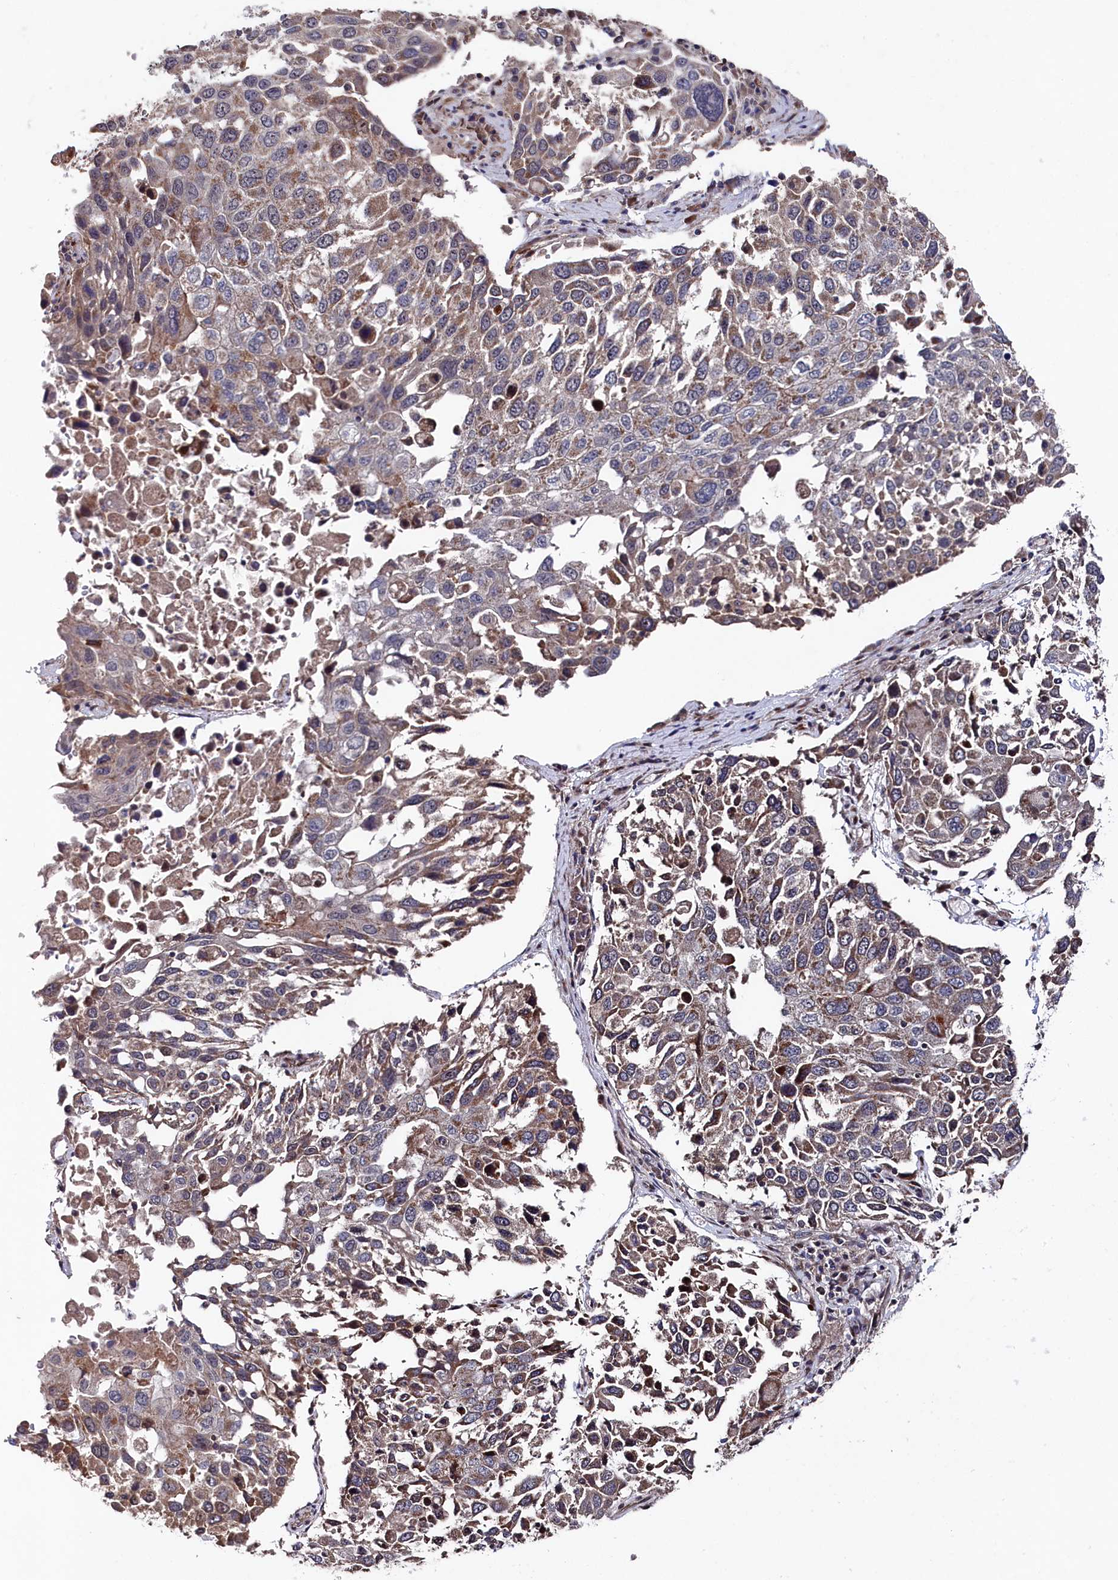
{"staining": {"intensity": "moderate", "quantity": "25%-75%", "location": "cytoplasmic/membranous"}, "tissue": "lung cancer", "cell_type": "Tumor cells", "image_type": "cancer", "snomed": [{"axis": "morphology", "description": "Squamous cell carcinoma, NOS"}, {"axis": "topography", "description": "Lung"}], "caption": "Protein expression analysis of lung cancer demonstrates moderate cytoplasmic/membranous staining in about 25%-75% of tumor cells.", "gene": "SUPV3L1", "patient": {"sex": "male", "age": 65}}